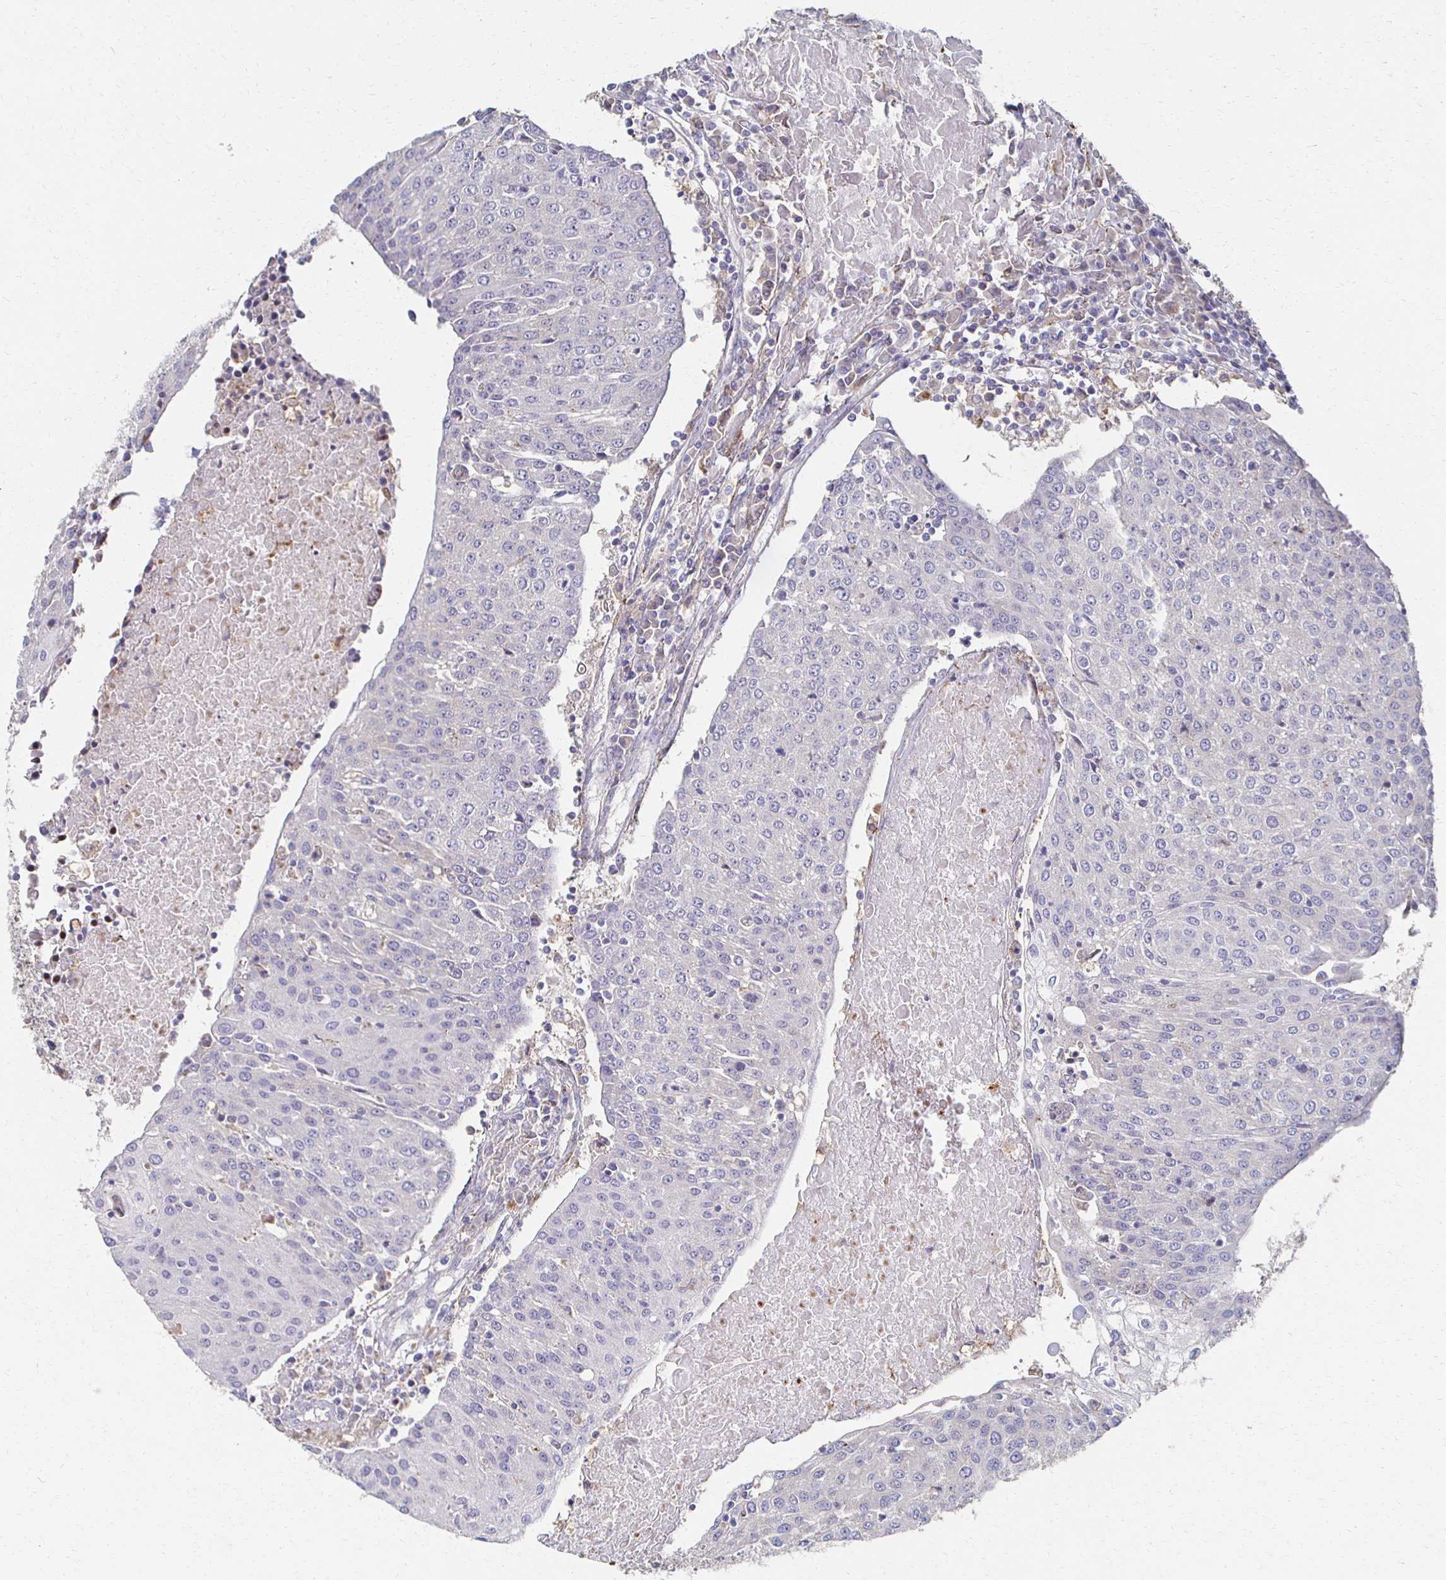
{"staining": {"intensity": "negative", "quantity": "none", "location": "none"}, "tissue": "urothelial cancer", "cell_type": "Tumor cells", "image_type": "cancer", "snomed": [{"axis": "morphology", "description": "Urothelial carcinoma, High grade"}, {"axis": "topography", "description": "Urinary bladder"}], "caption": "The micrograph shows no staining of tumor cells in high-grade urothelial carcinoma.", "gene": "CX3CR1", "patient": {"sex": "female", "age": 85}}